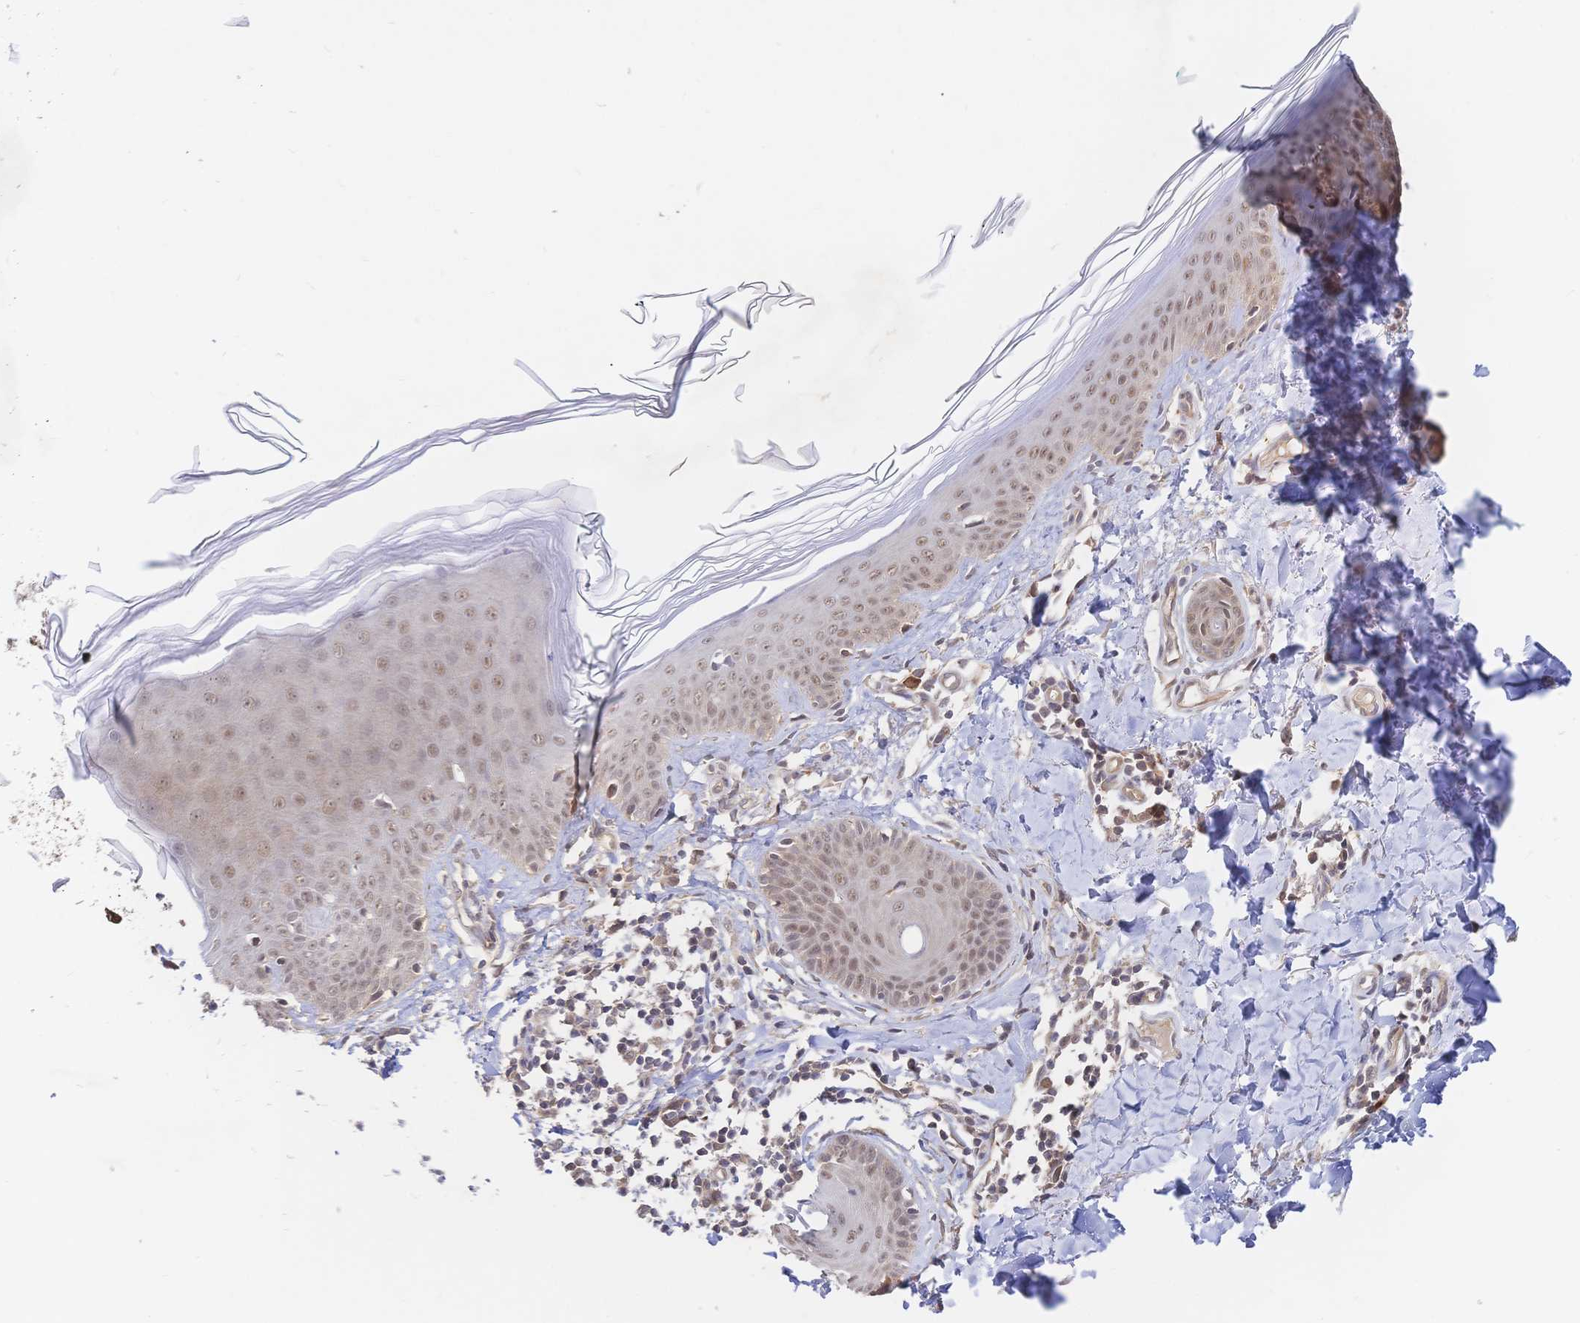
{"staining": {"intensity": "weak", "quantity": ">75%", "location": "nuclear"}, "tissue": "skin", "cell_type": "Fibroblasts", "image_type": "normal", "snomed": [{"axis": "morphology", "description": "Normal tissue, NOS"}, {"axis": "topography", "description": "Skin"}, {"axis": "topography", "description": "Peripheral nerve tissue"}], "caption": "Brown immunohistochemical staining in normal skin demonstrates weak nuclear staining in about >75% of fibroblasts. The staining was performed using DAB (3,3'-diaminobenzidine) to visualize the protein expression in brown, while the nuclei were stained in blue with hematoxylin (Magnification: 20x).", "gene": "LMO4", "patient": {"sex": "female", "age": 45}}